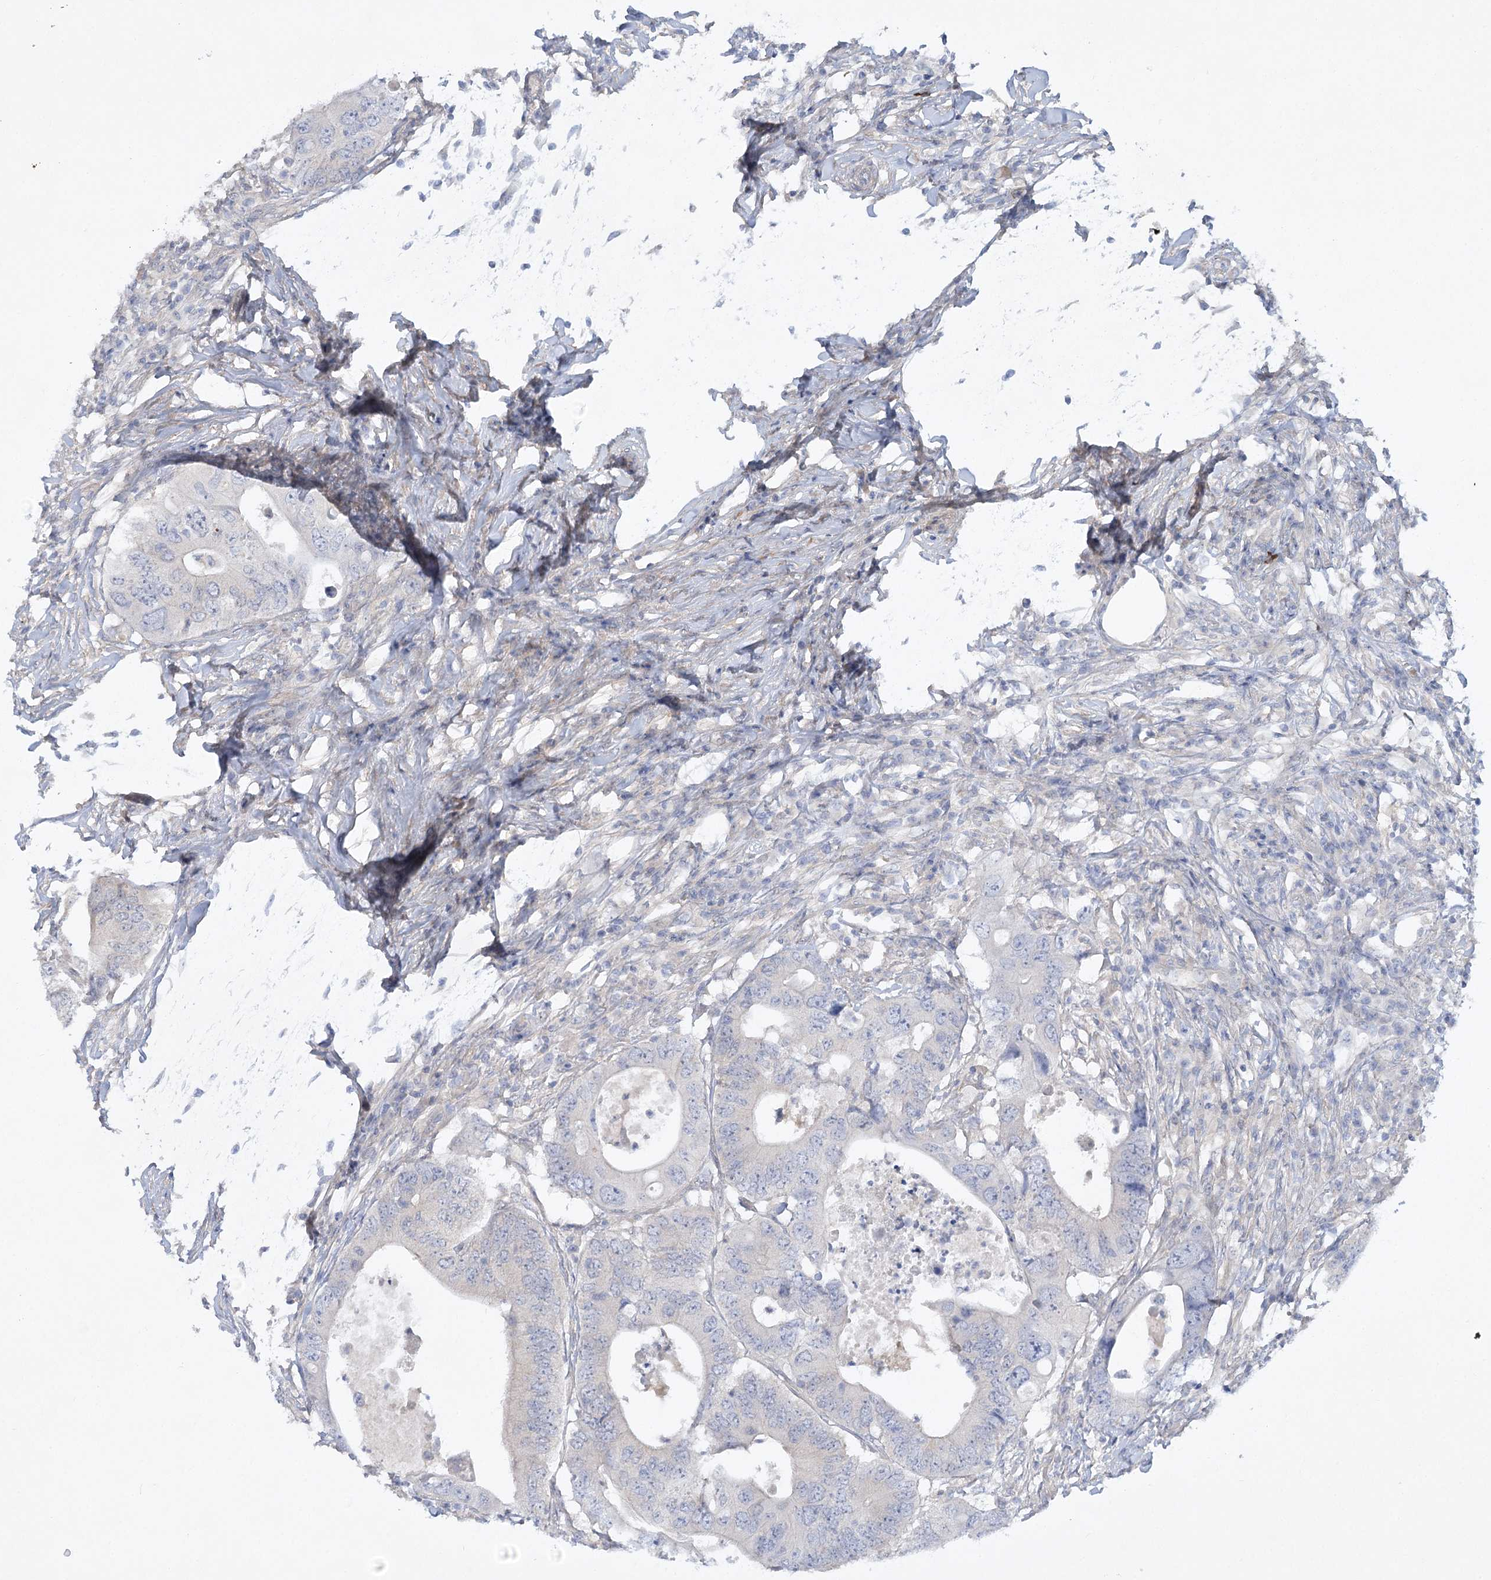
{"staining": {"intensity": "negative", "quantity": "none", "location": "none"}, "tissue": "colorectal cancer", "cell_type": "Tumor cells", "image_type": "cancer", "snomed": [{"axis": "morphology", "description": "Adenocarcinoma, NOS"}, {"axis": "topography", "description": "Colon"}], "caption": "Tumor cells are negative for protein expression in human adenocarcinoma (colorectal).", "gene": "AAMDC", "patient": {"sex": "male", "age": 71}}